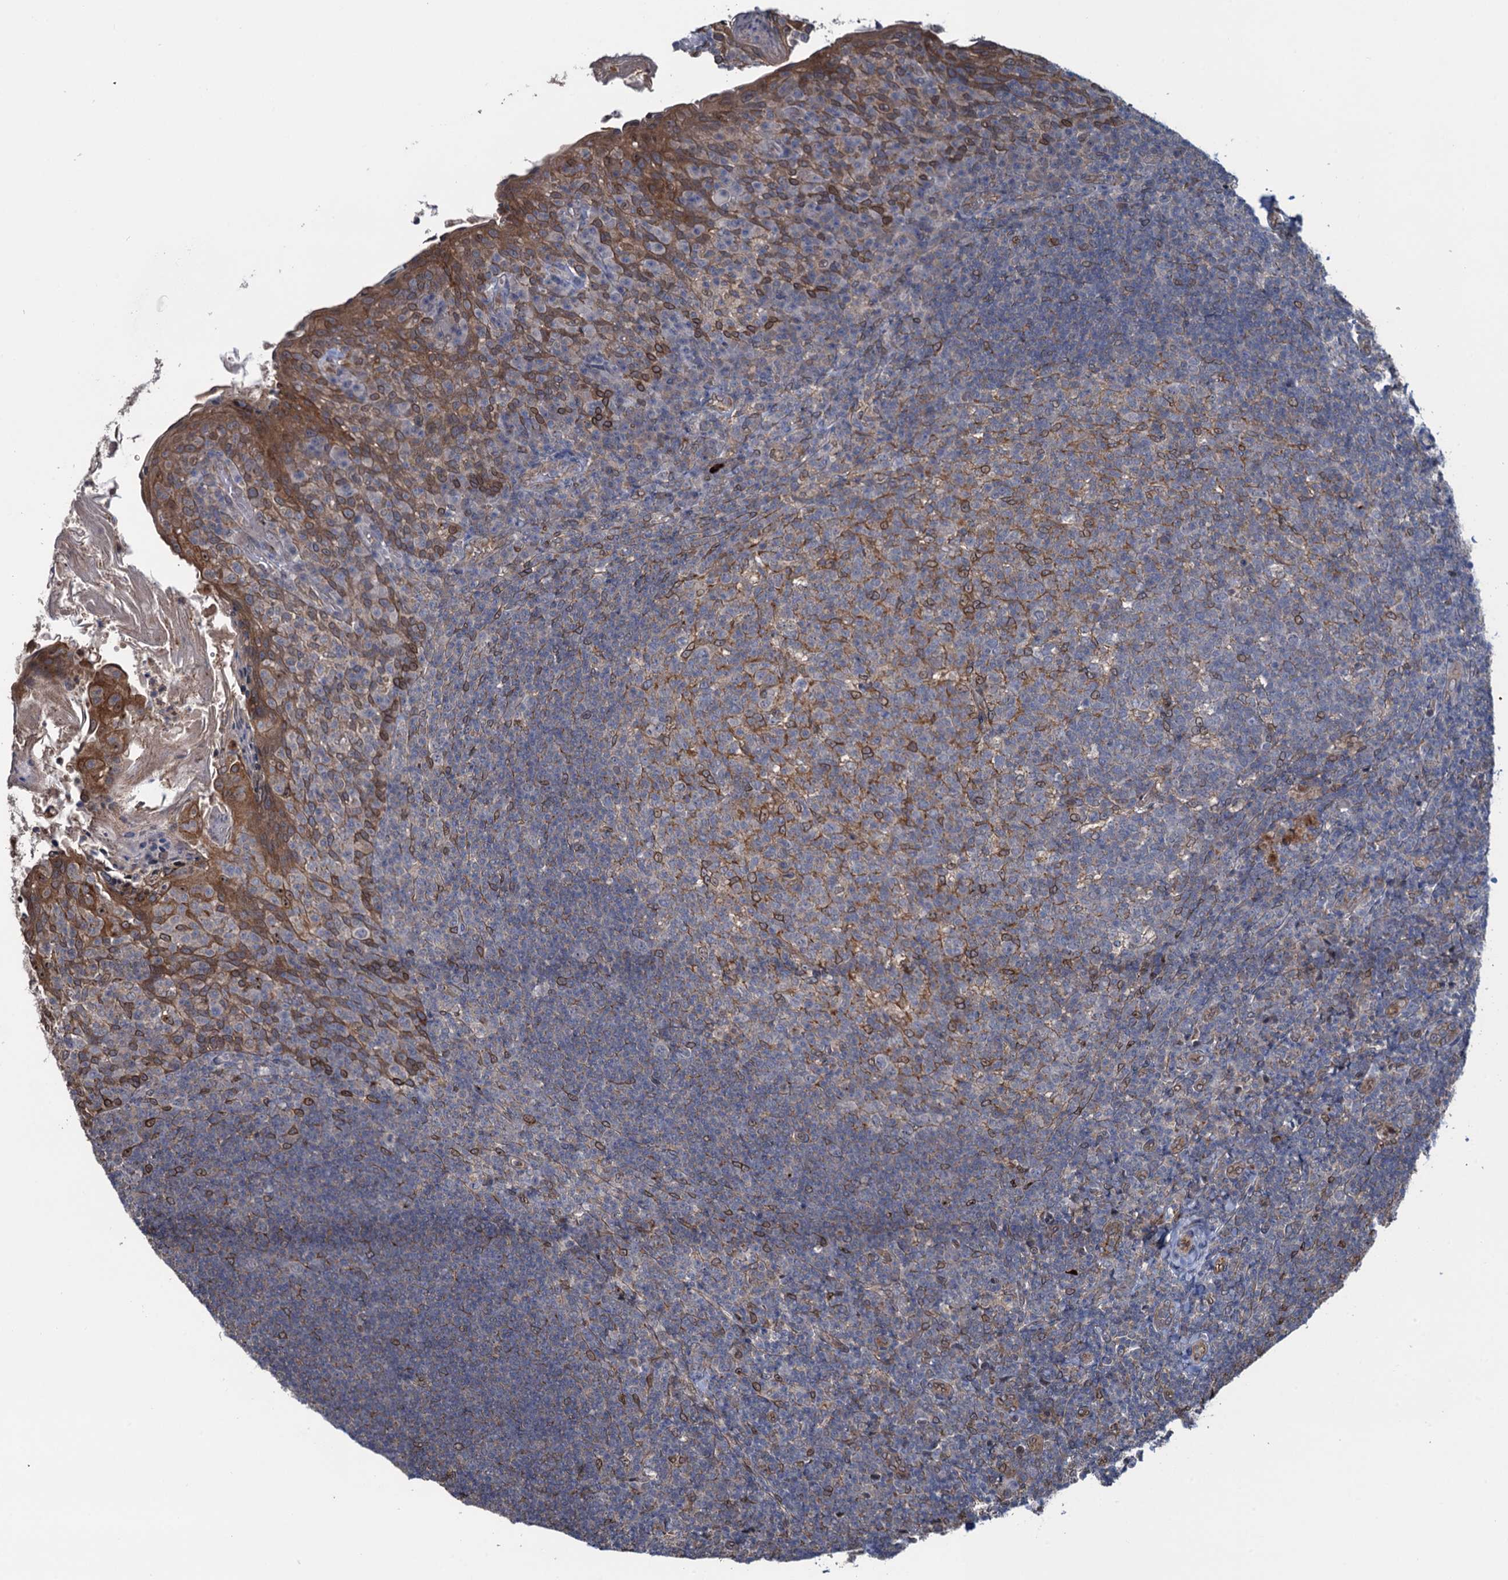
{"staining": {"intensity": "moderate", "quantity": "<25%", "location": "cytoplasmic/membranous"}, "tissue": "tonsil", "cell_type": "Germinal center cells", "image_type": "normal", "snomed": [{"axis": "morphology", "description": "Normal tissue, NOS"}, {"axis": "topography", "description": "Tonsil"}], "caption": "IHC of benign human tonsil displays low levels of moderate cytoplasmic/membranous expression in about <25% of germinal center cells.", "gene": "EVX2", "patient": {"sex": "female", "age": 10}}